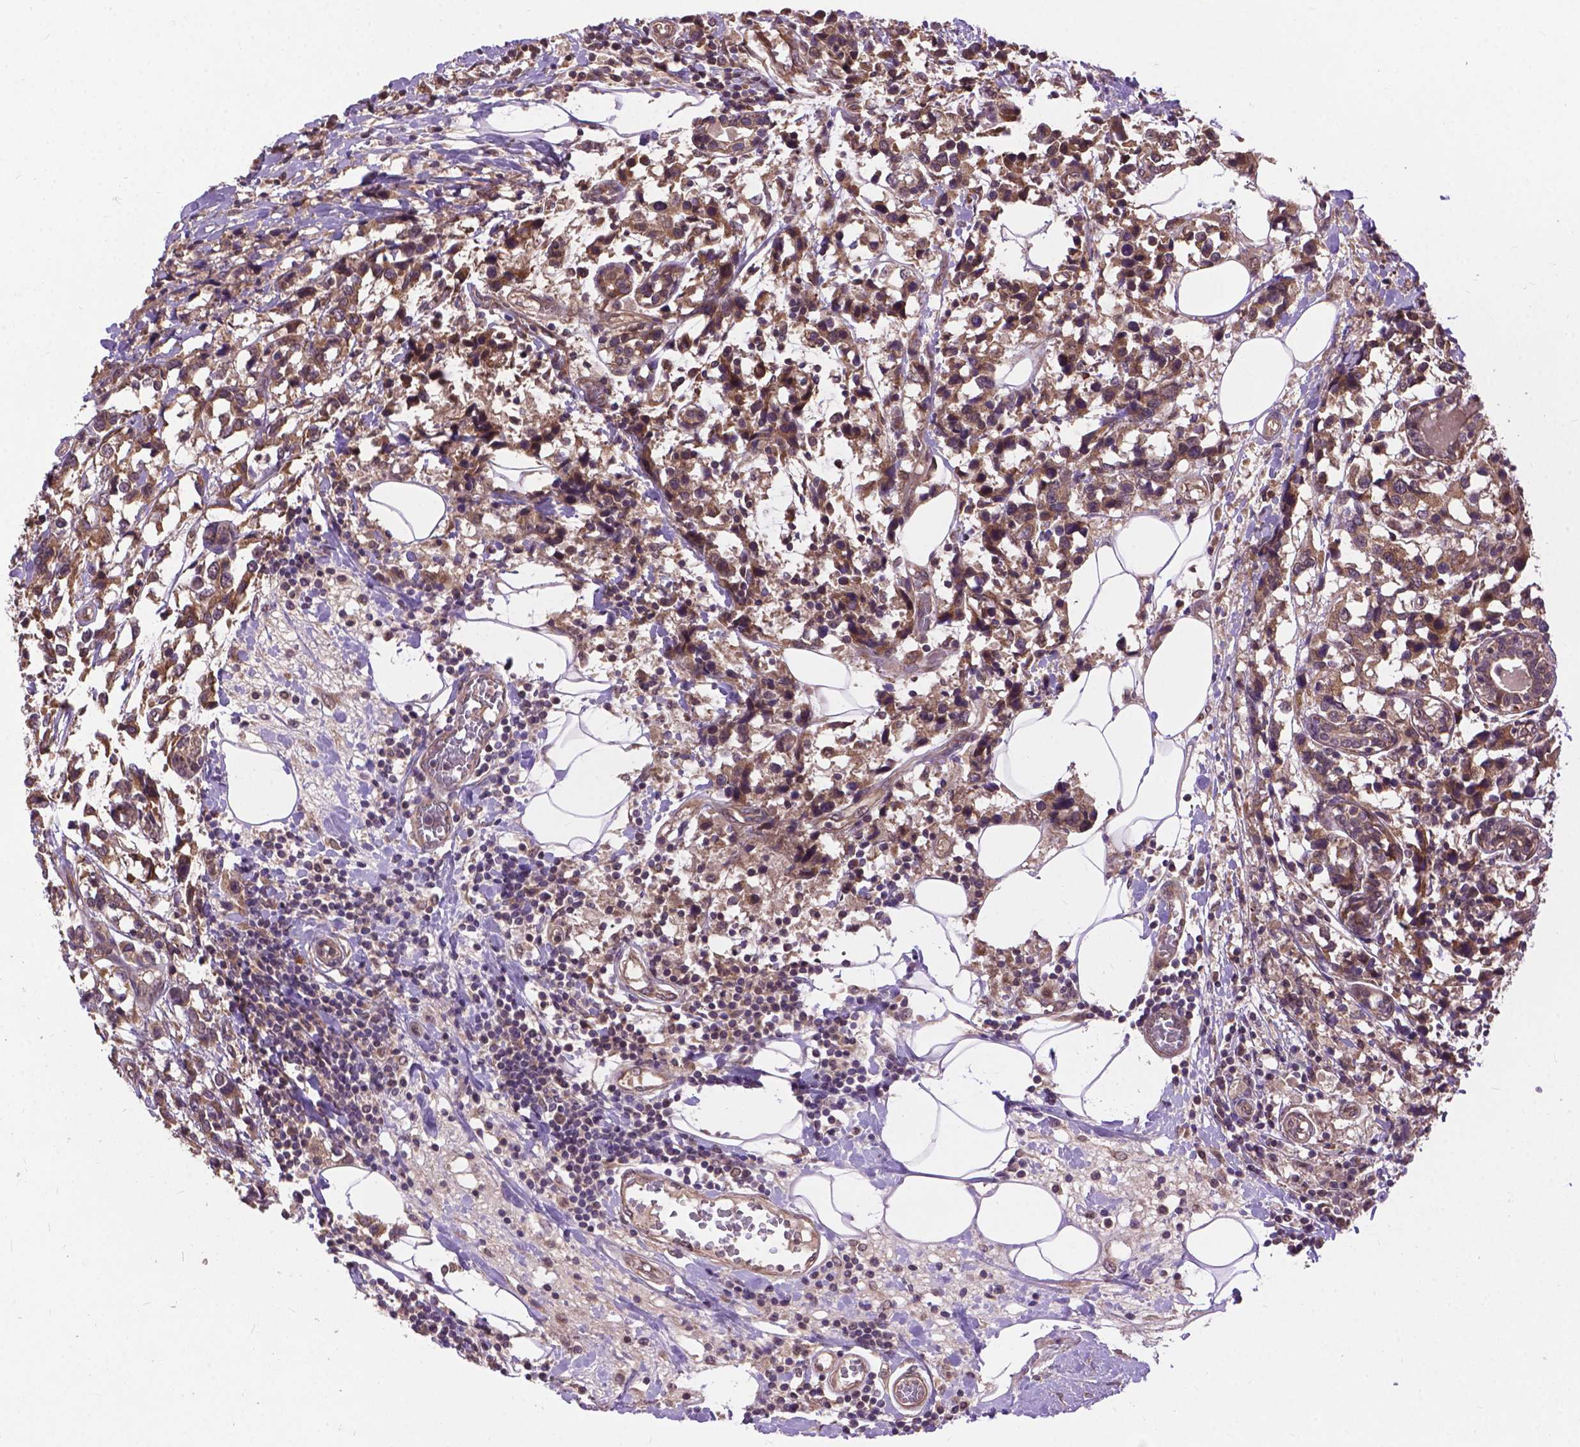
{"staining": {"intensity": "moderate", "quantity": ">75%", "location": "cytoplasmic/membranous"}, "tissue": "breast cancer", "cell_type": "Tumor cells", "image_type": "cancer", "snomed": [{"axis": "morphology", "description": "Lobular carcinoma"}, {"axis": "topography", "description": "Breast"}], "caption": "Immunohistochemistry staining of lobular carcinoma (breast), which displays medium levels of moderate cytoplasmic/membranous expression in approximately >75% of tumor cells indicating moderate cytoplasmic/membranous protein positivity. The staining was performed using DAB (brown) for protein detection and nuclei were counterstained in hematoxylin (blue).", "gene": "ZNF616", "patient": {"sex": "female", "age": 59}}